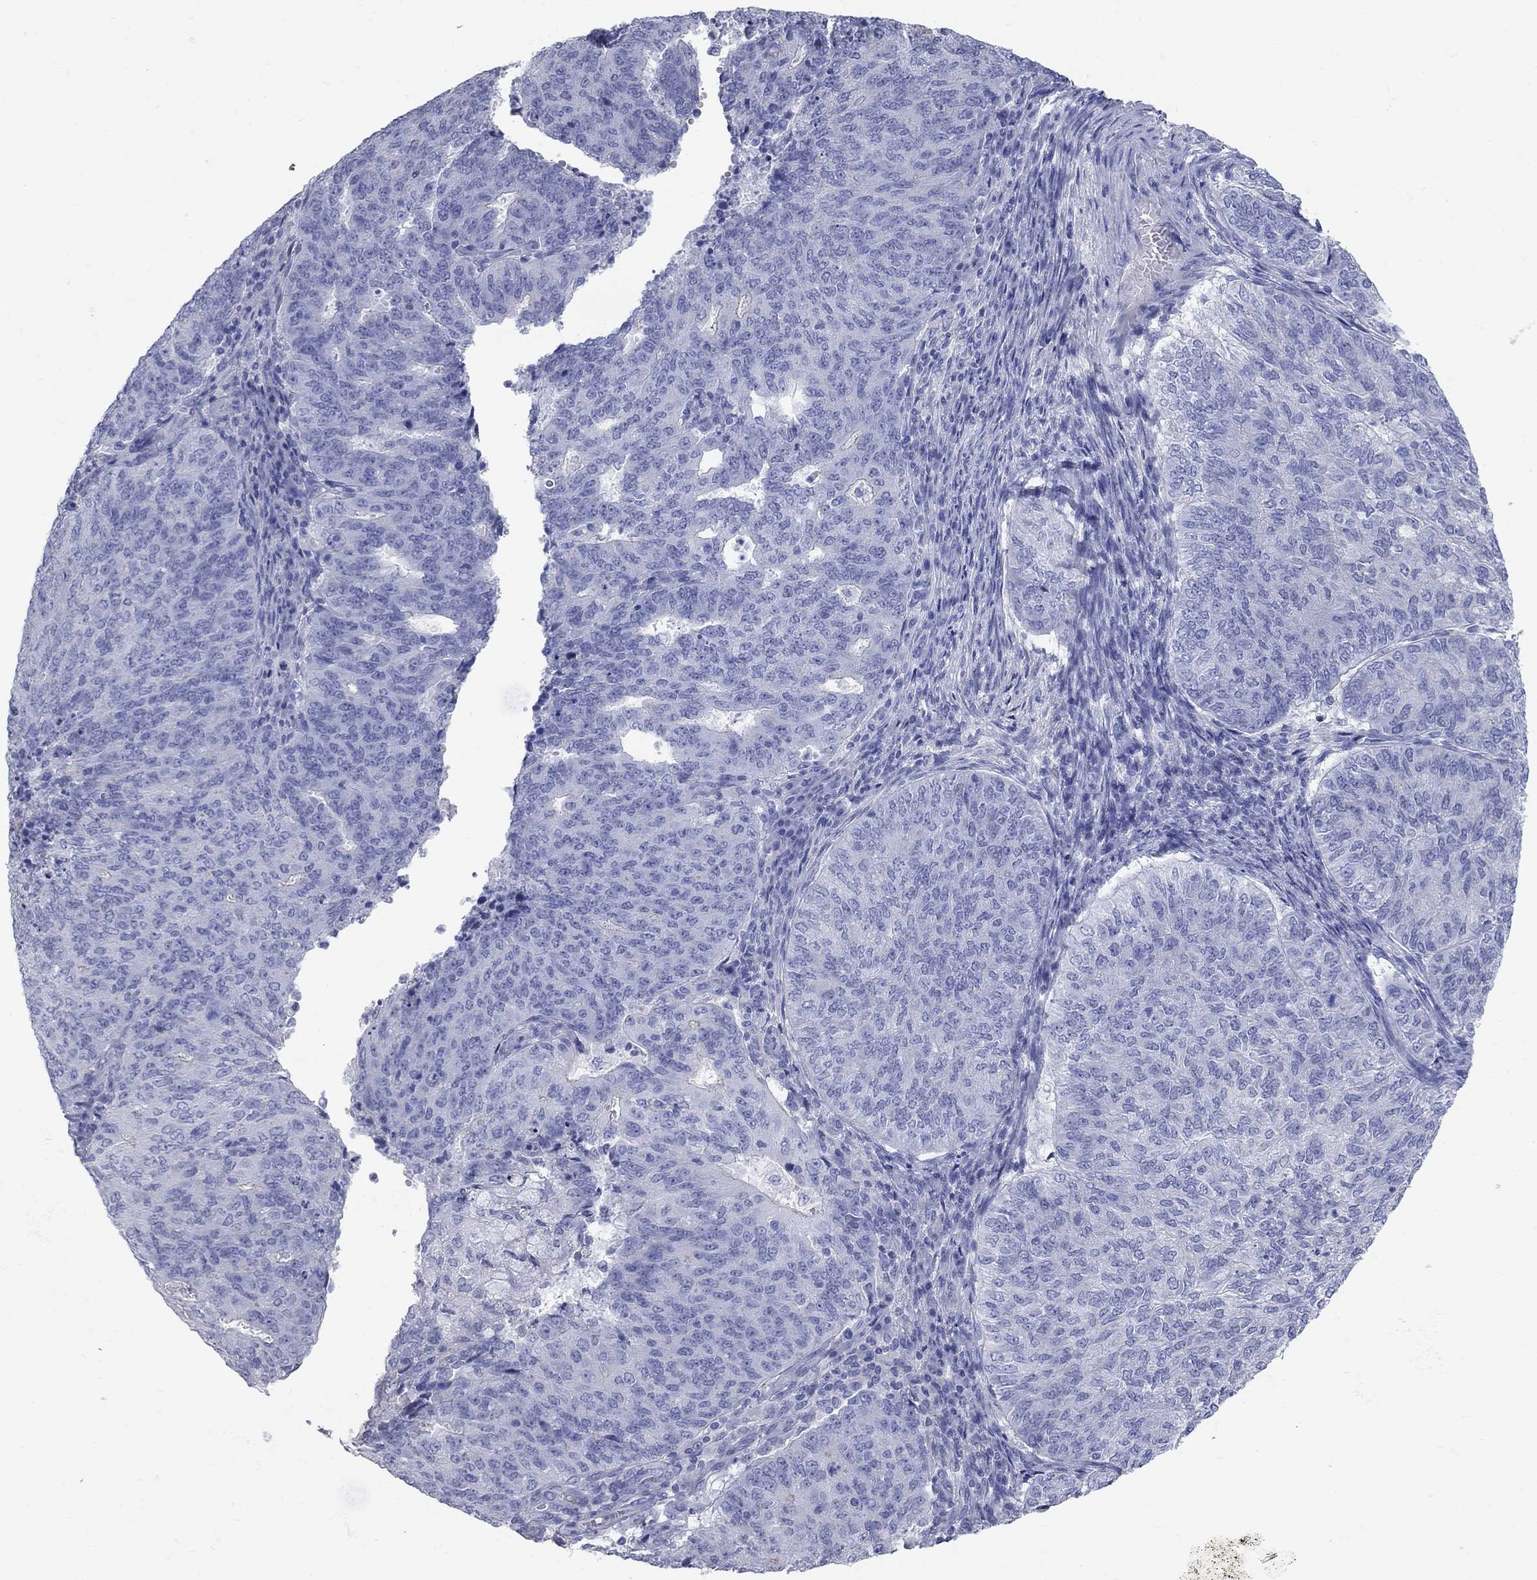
{"staining": {"intensity": "negative", "quantity": "none", "location": "none"}, "tissue": "endometrial cancer", "cell_type": "Tumor cells", "image_type": "cancer", "snomed": [{"axis": "morphology", "description": "Adenocarcinoma, NOS"}, {"axis": "topography", "description": "Endometrium"}], "caption": "Protein analysis of endometrial cancer (adenocarcinoma) exhibits no significant expression in tumor cells.", "gene": "AOX1", "patient": {"sex": "female", "age": 82}}